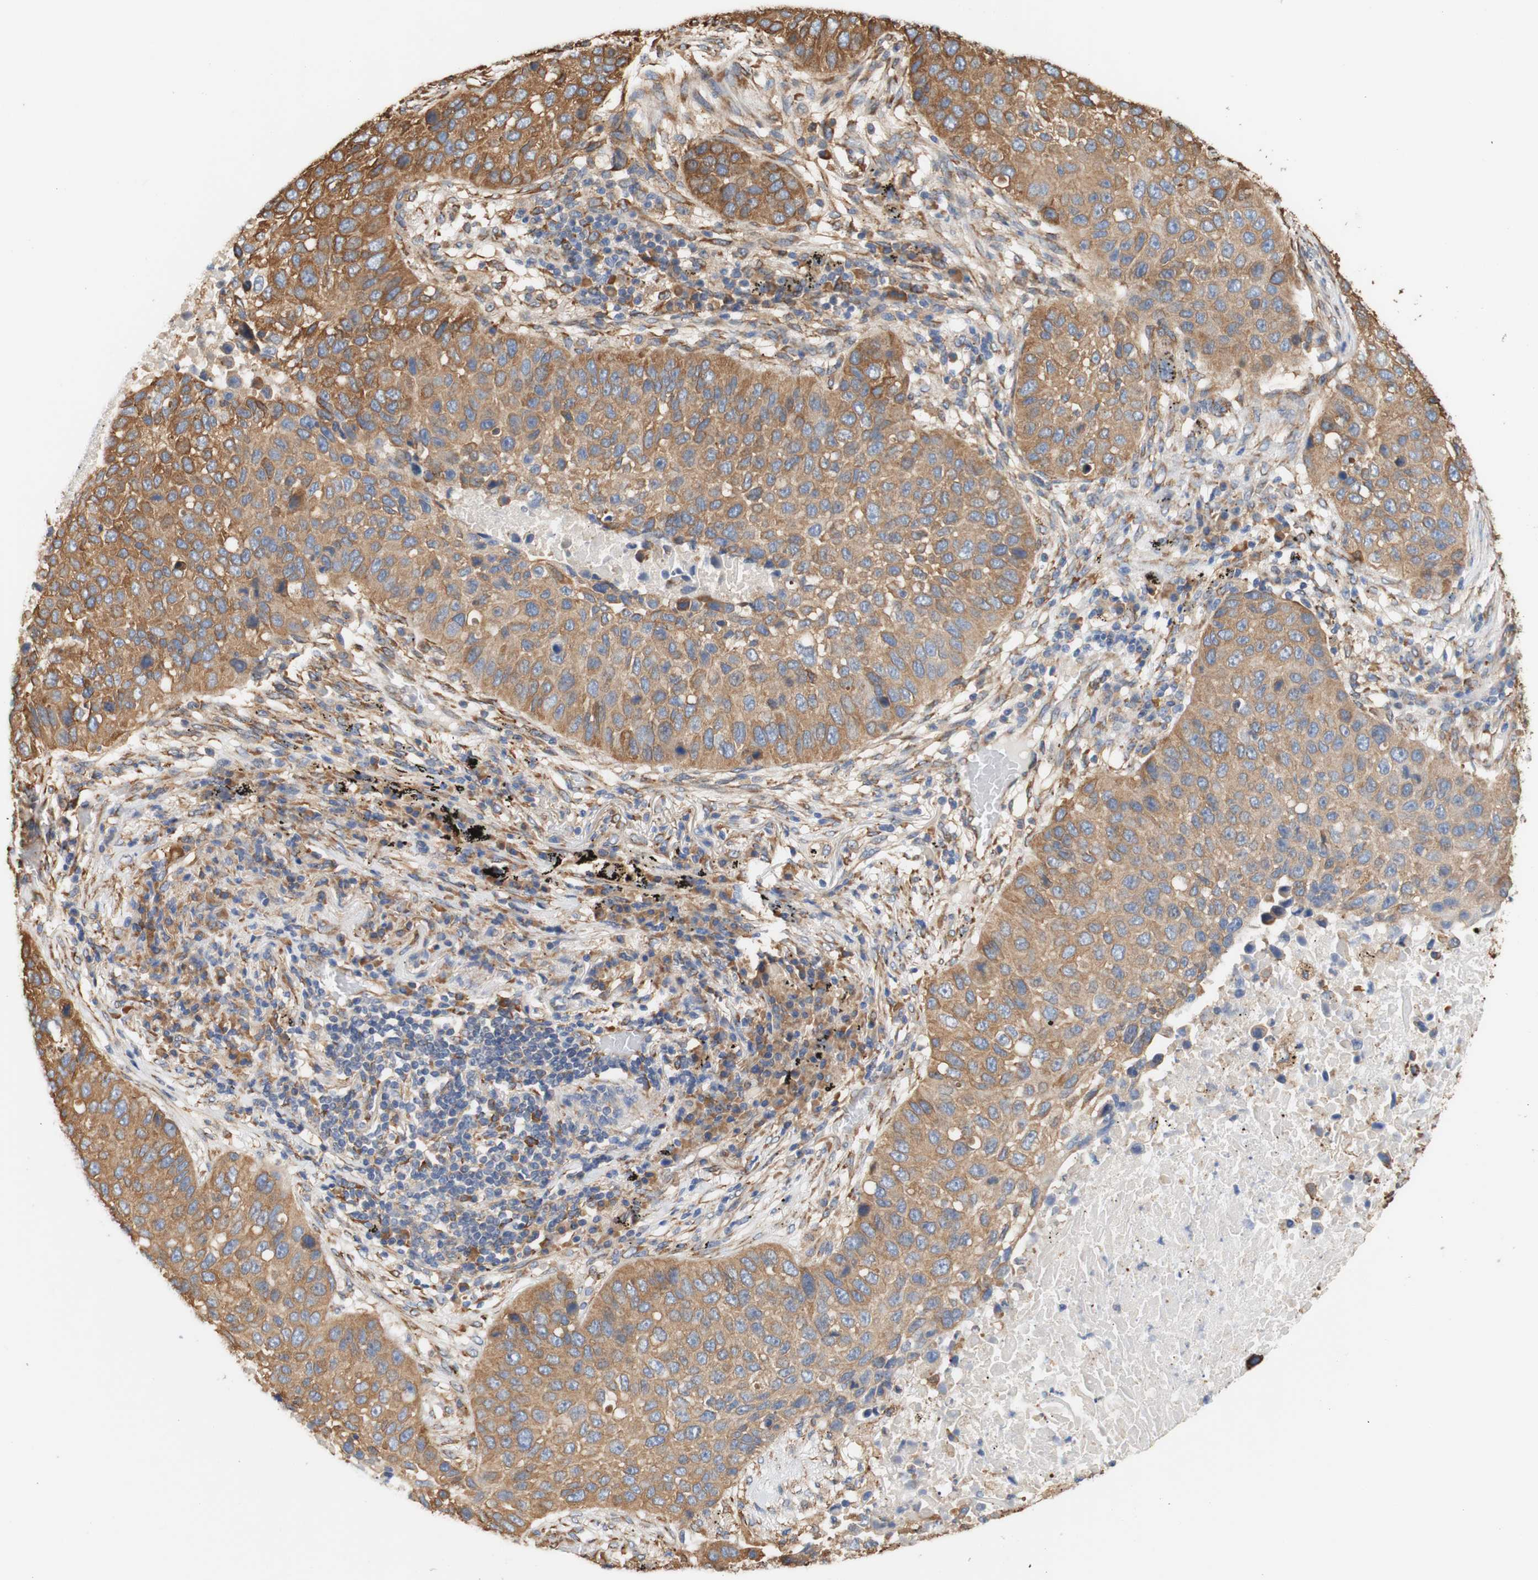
{"staining": {"intensity": "moderate", "quantity": ">75%", "location": "cytoplasmic/membranous"}, "tissue": "lung cancer", "cell_type": "Tumor cells", "image_type": "cancer", "snomed": [{"axis": "morphology", "description": "Squamous cell carcinoma, NOS"}, {"axis": "topography", "description": "Lung"}], "caption": "Immunohistochemistry (IHC) (DAB (3,3'-diaminobenzidine)) staining of lung cancer (squamous cell carcinoma) displays moderate cytoplasmic/membranous protein positivity in about >75% of tumor cells.", "gene": "EIF2AK4", "patient": {"sex": "male", "age": 57}}